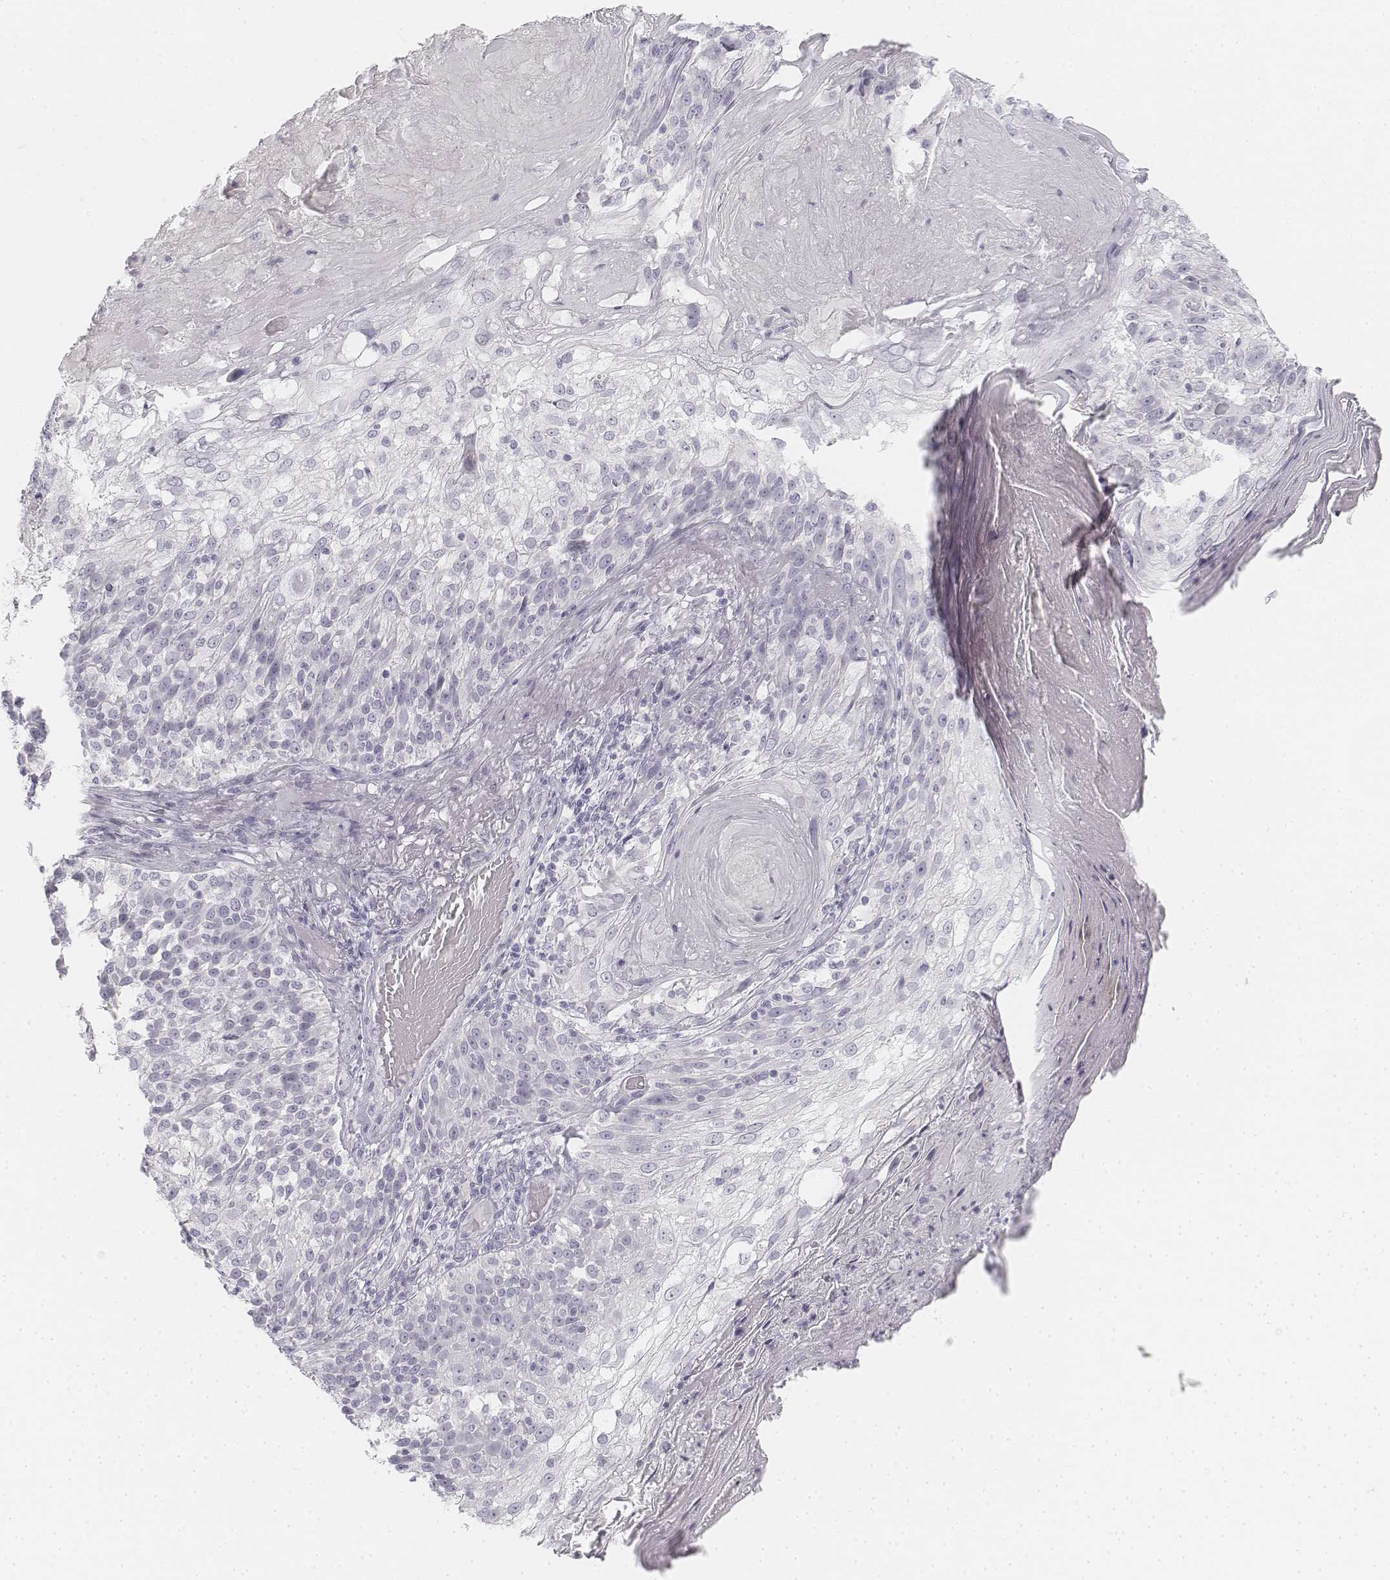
{"staining": {"intensity": "negative", "quantity": "none", "location": "none"}, "tissue": "skin cancer", "cell_type": "Tumor cells", "image_type": "cancer", "snomed": [{"axis": "morphology", "description": "Normal tissue, NOS"}, {"axis": "morphology", "description": "Squamous cell carcinoma, NOS"}, {"axis": "topography", "description": "Skin"}], "caption": "A high-resolution image shows immunohistochemistry staining of squamous cell carcinoma (skin), which demonstrates no significant staining in tumor cells.", "gene": "KRT25", "patient": {"sex": "female", "age": 83}}